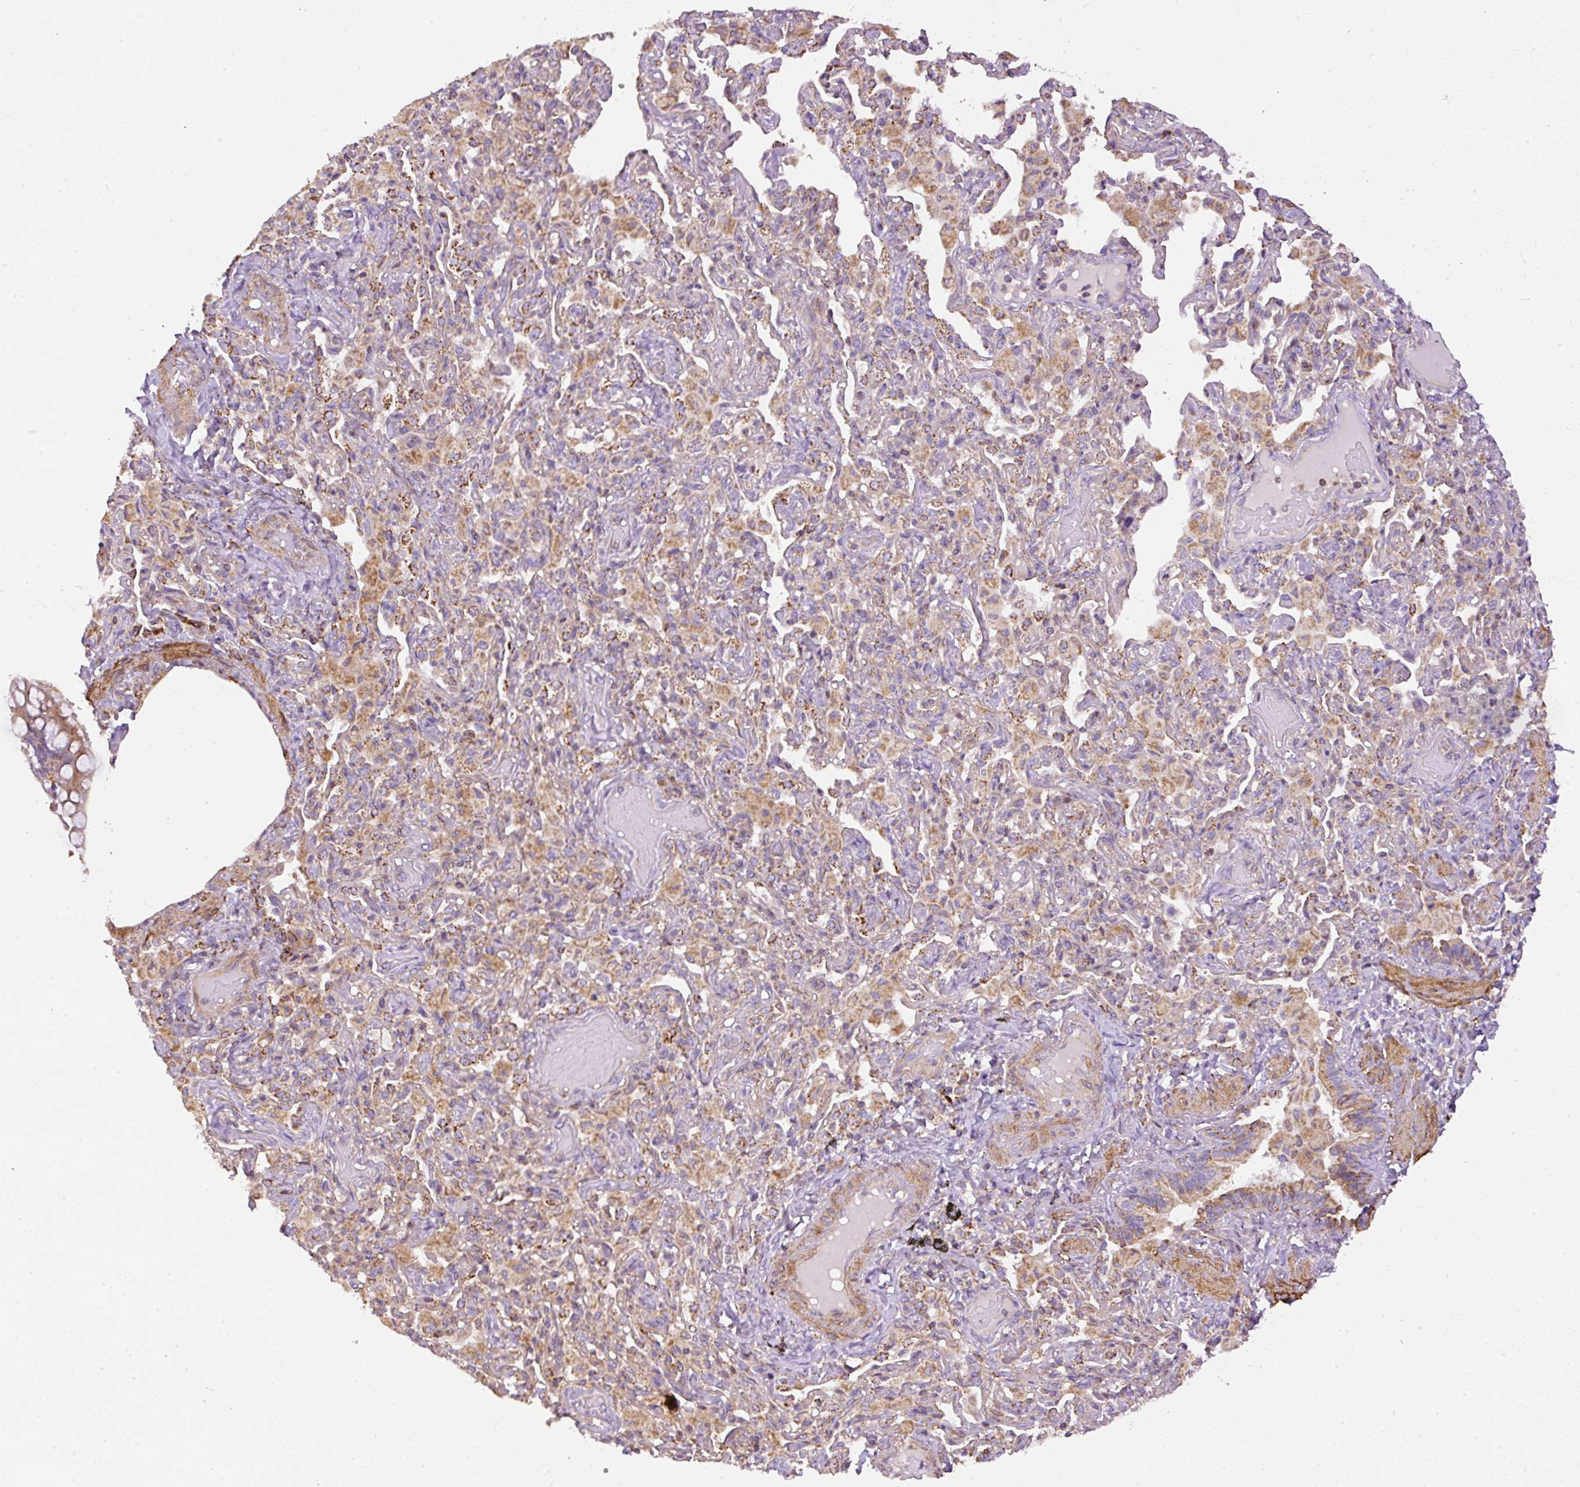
{"staining": {"intensity": "strong", "quantity": "25%-75%", "location": "cytoplasmic/membranous"}, "tissue": "bronchus", "cell_type": "Respiratory epithelial cells", "image_type": "normal", "snomed": [{"axis": "morphology", "description": "Normal tissue, NOS"}, {"axis": "morphology", "description": "Inflammation, NOS"}, {"axis": "topography", "description": "Bronchus"}, {"axis": "topography", "description": "Lung"}], "caption": "A brown stain shows strong cytoplasmic/membranous staining of a protein in respiratory epithelial cells of benign human bronchus. Immunohistochemistry (ihc) stains the protein of interest in brown and the nuclei are stained blue.", "gene": "NDUFAF2", "patient": {"sex": "female", "age": 46}}